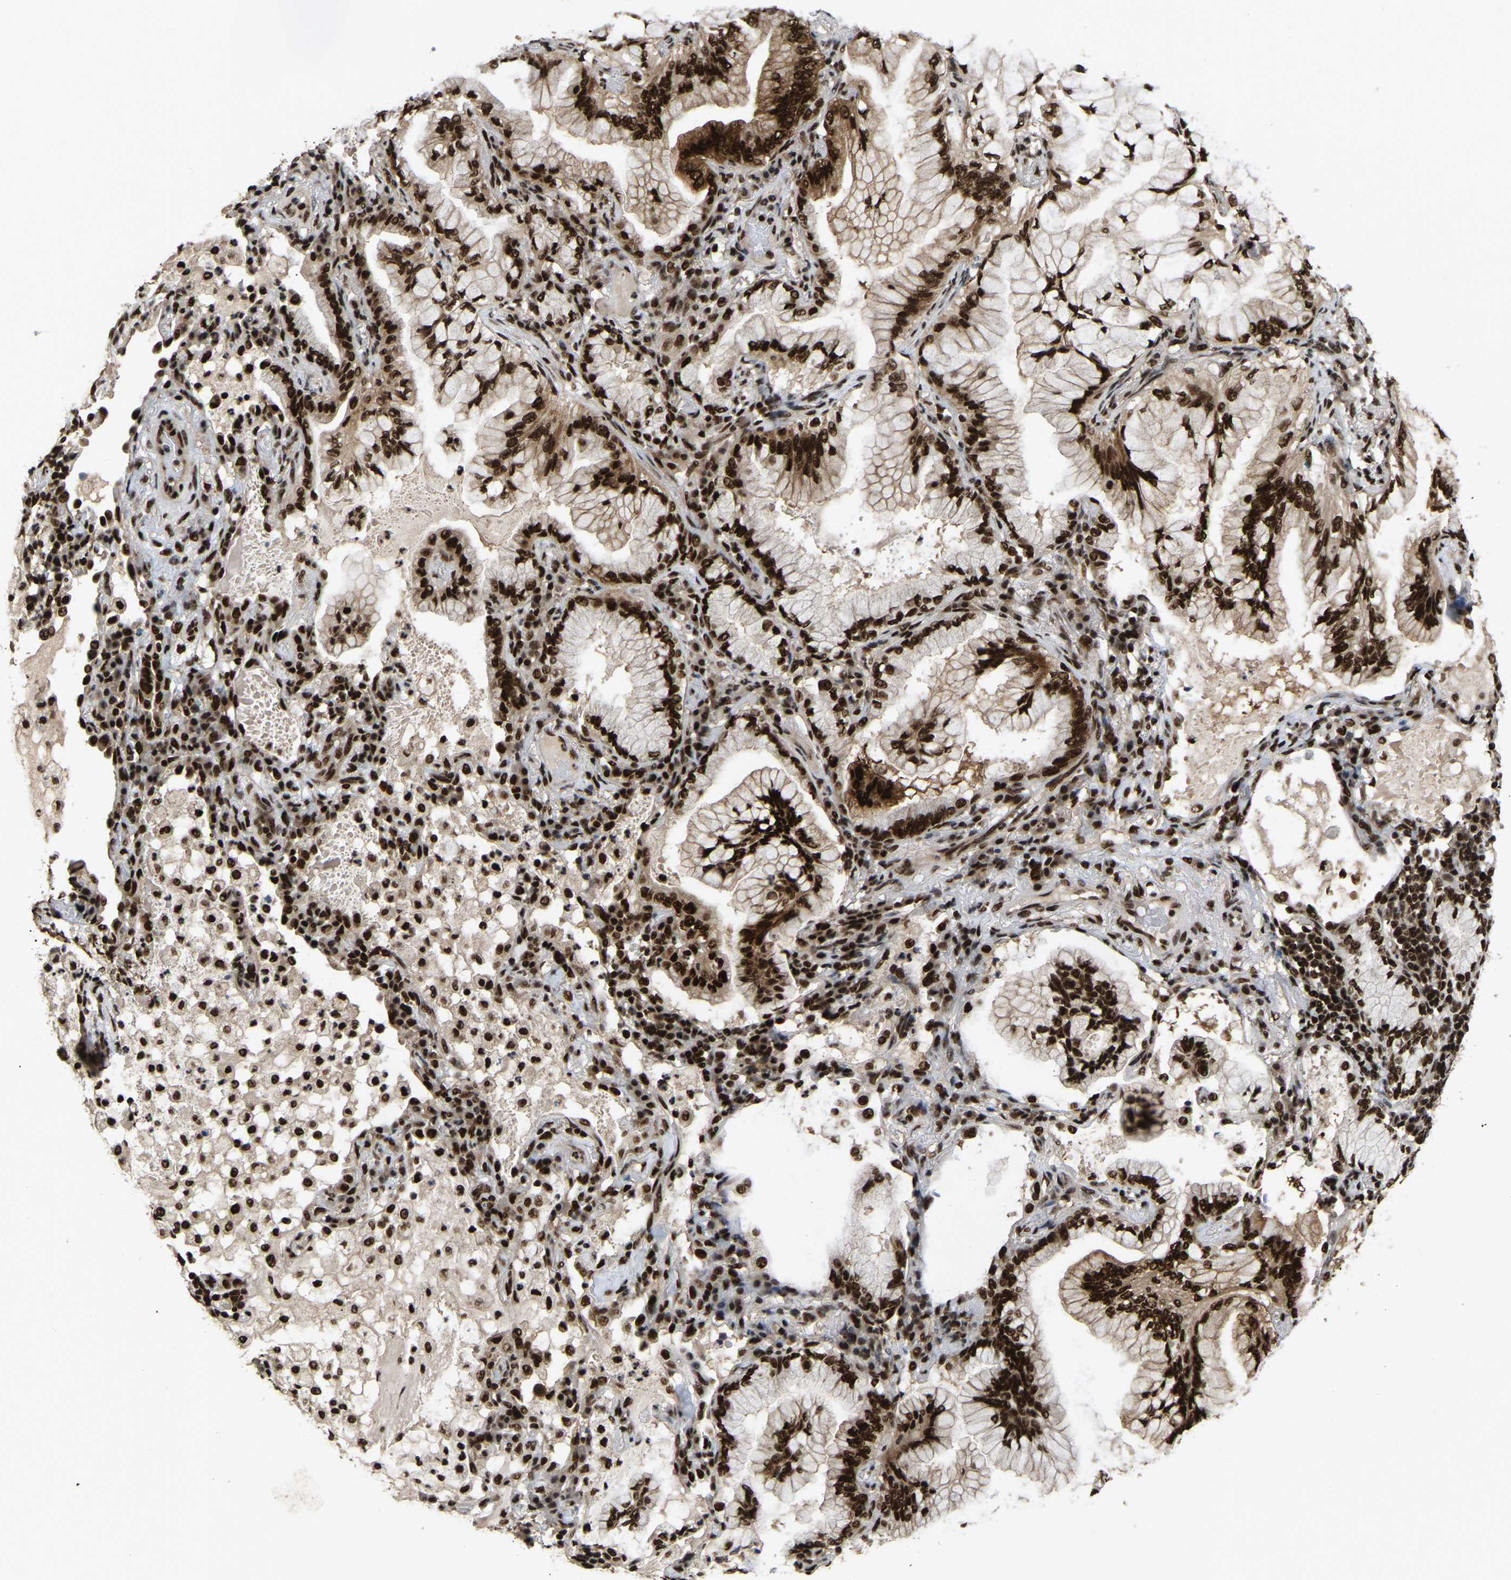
{"staining": {"intensity": "strong", "quantity": ">75%", "location": "nuclear"}, "tissue": "lung cancer", "cell_type": "Tumor cells", "image_type": "cancer", "snomed": [{"axis": "morphology", "description": "Adenocarcinoma, NOS"}, {"axis": "topography", "description": "Lung"}], "caption": "DAB immunohistochemical staining of adenocarcinoma (lung) reveals strong nuclear protein expression in approximately >75% of tumor cells.", "gene": "TBL1XR1", "patient": {"sex": "female", "age": 70}}